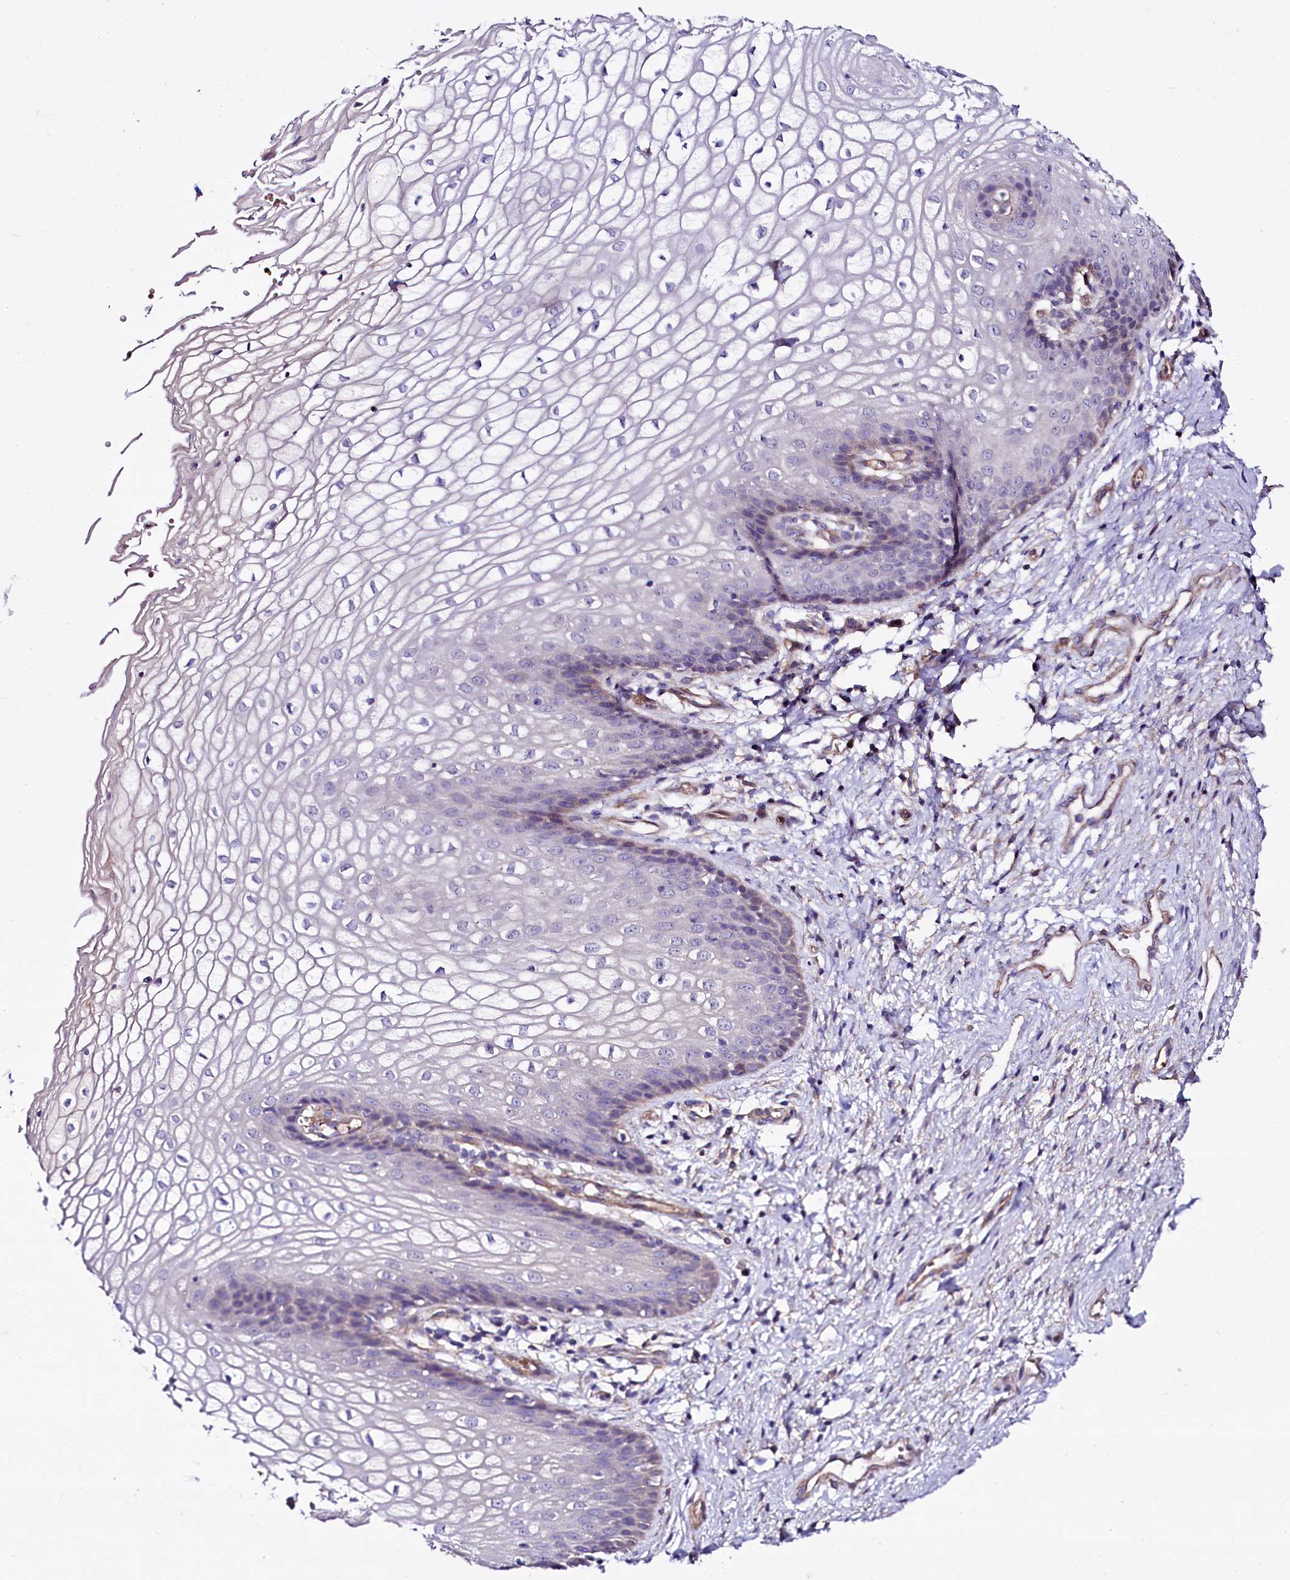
{"staining": {"intensity": "negative", "quantity": "none", "location": "none"}, "tissue": "vagina", "cell_type": "Squamous epithelial cells", "image_type": "normal", "snomed": [{"axis": "morphology", "description": "Normal tissue, NOS"}, {"axis": "topography", "description": "Vagina"}], "caption": "An immunohistochemistry photomicrograph of normal vagina is shown. There is no staining in squamous epithelial cells of vagina.", "gene": "MEX3C", "patient": {"sex": "female", "age": 34}}